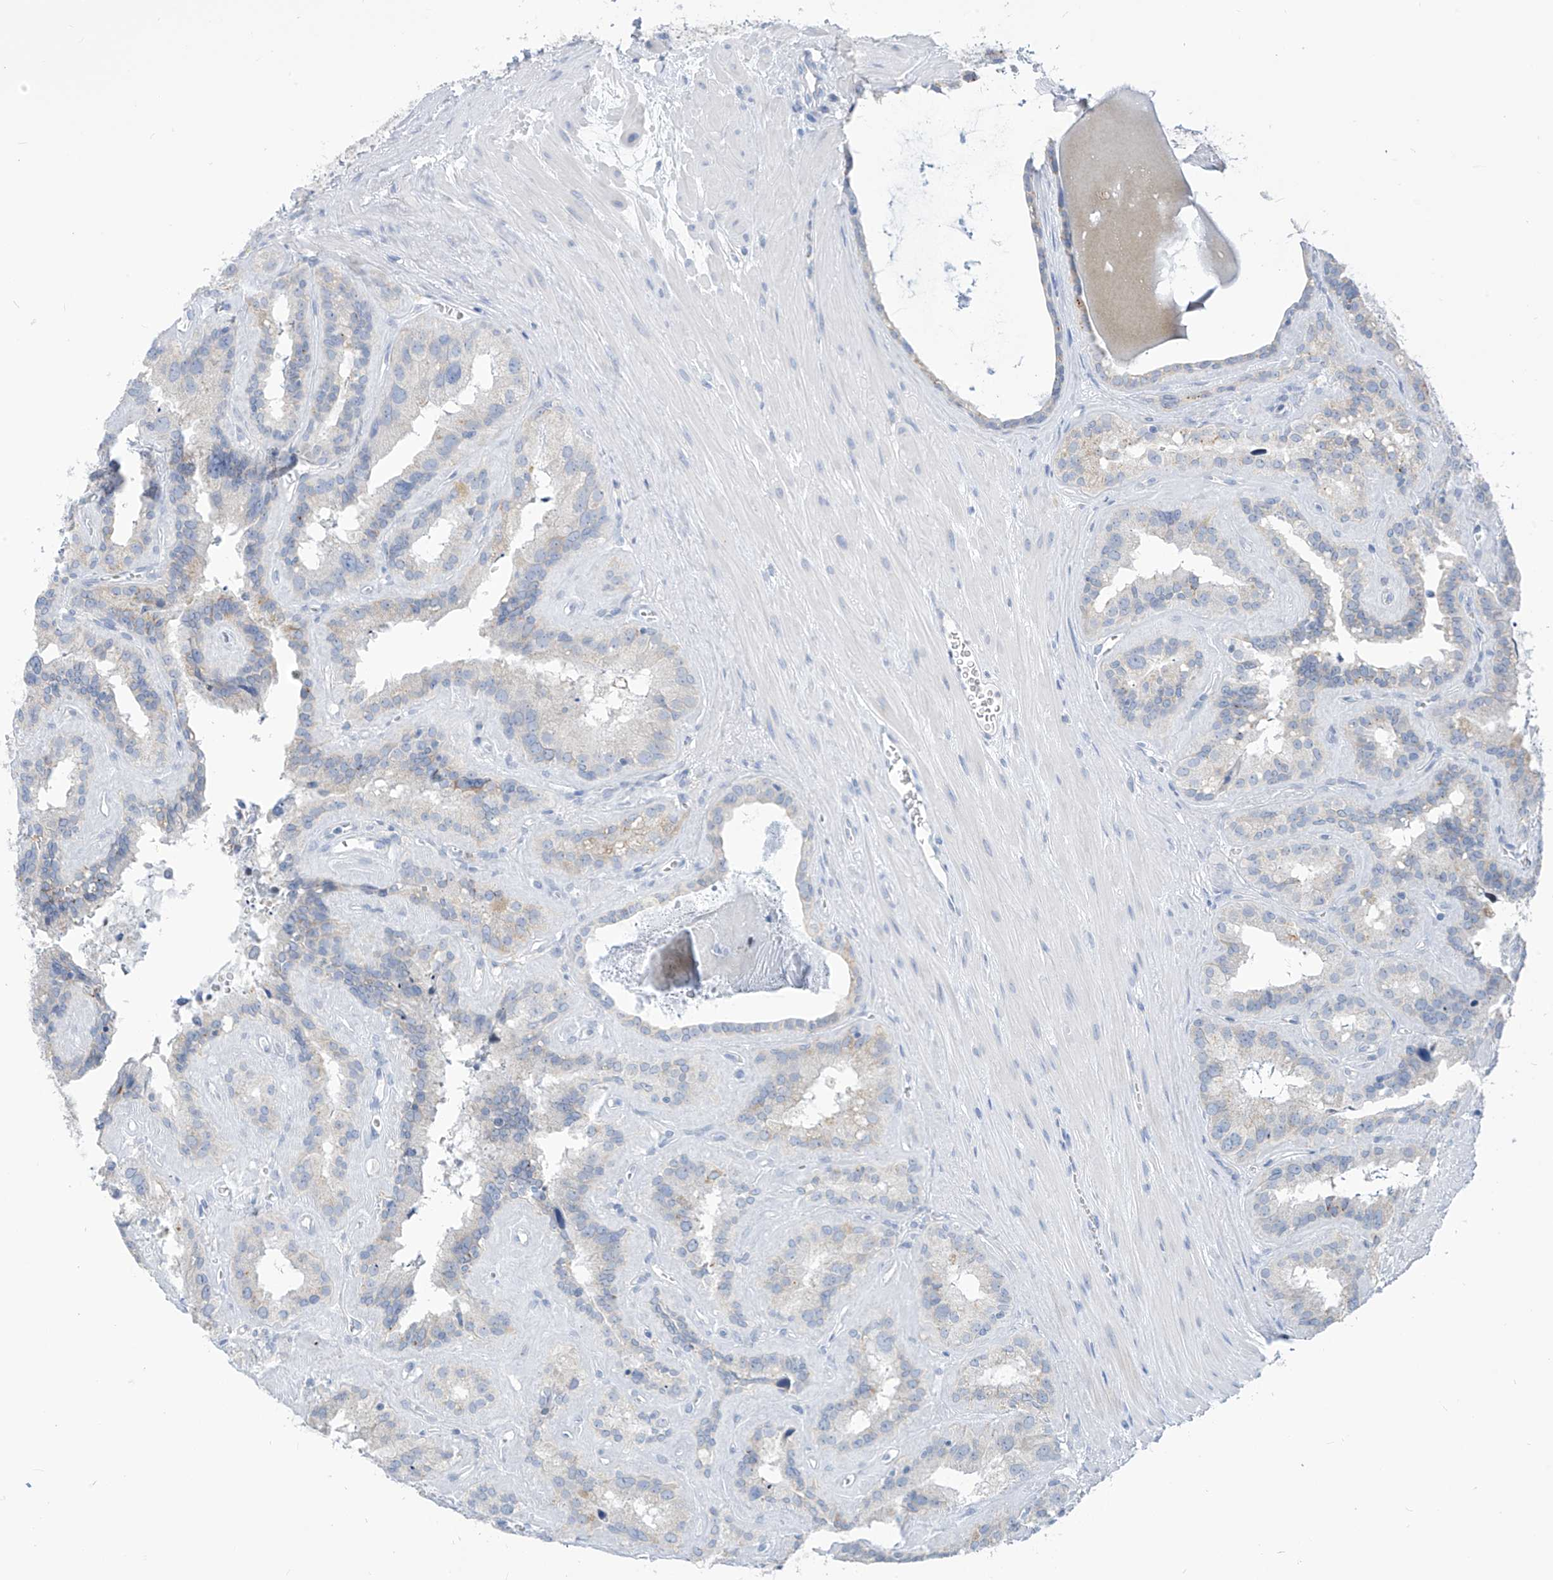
{"staining": {"intensity": "moderate", "quantity": "<25%", "location": "cytoplasmic/membranous"}, "tissue": "seminal vesicle", "cell_type": "Glandular cells", "image_type": "normal", "snomed": [{"axis": "morphology", "description": "Normal tissue, NOS"}, {"axis": "topography", "description": "Prostate"}, {"axis": "topography", "description": "Seminal veicle"}], "caption": "Protein expression analysis of normal seminal vesicle demonstrates moderate cytoplasmic/membranous staining in approximately <25% of glandular cells. Nuclei are stained in blue.", "gene": "ZNF404", "patient": {"sex": "male", "age": 59}}